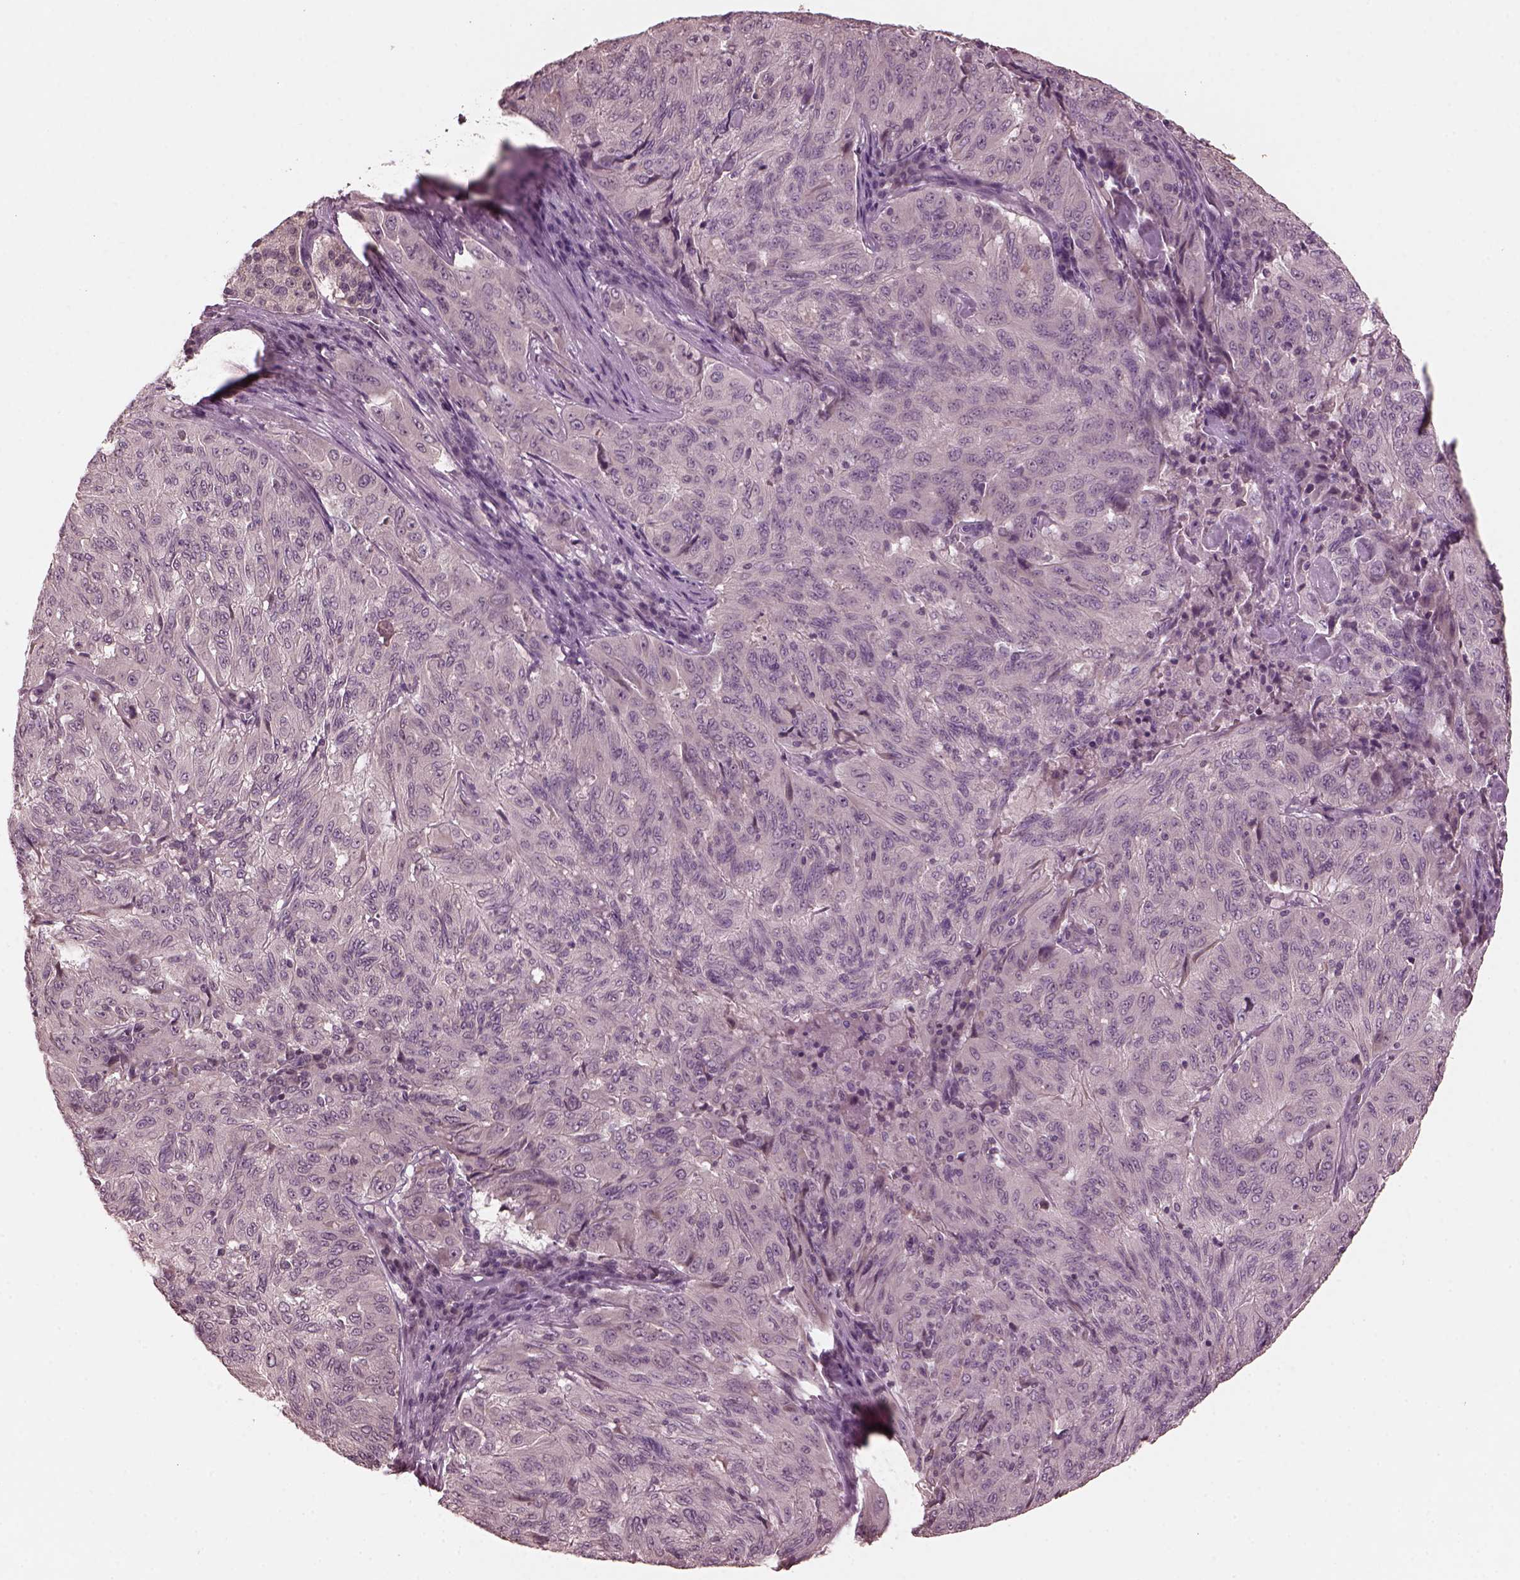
{"staining": {"intensity": "negative", "quantity": "none", "location": "none"}, "tissue": "pancreatic cancer", "cell_type": "Tumor cells", "image_type": "cancer", "snomed": [{"axis": "morphology", "description": "Adenocarcinoma, NOS"}, {"axis": "topography", "description": "Pancreas"}], "caption": "Pancreatic cancer was stained to show a protein in brown. There is no significant expression in tumor cells.", "gene": "RGS7", "patient": {"sex": "male", "age": 63}}